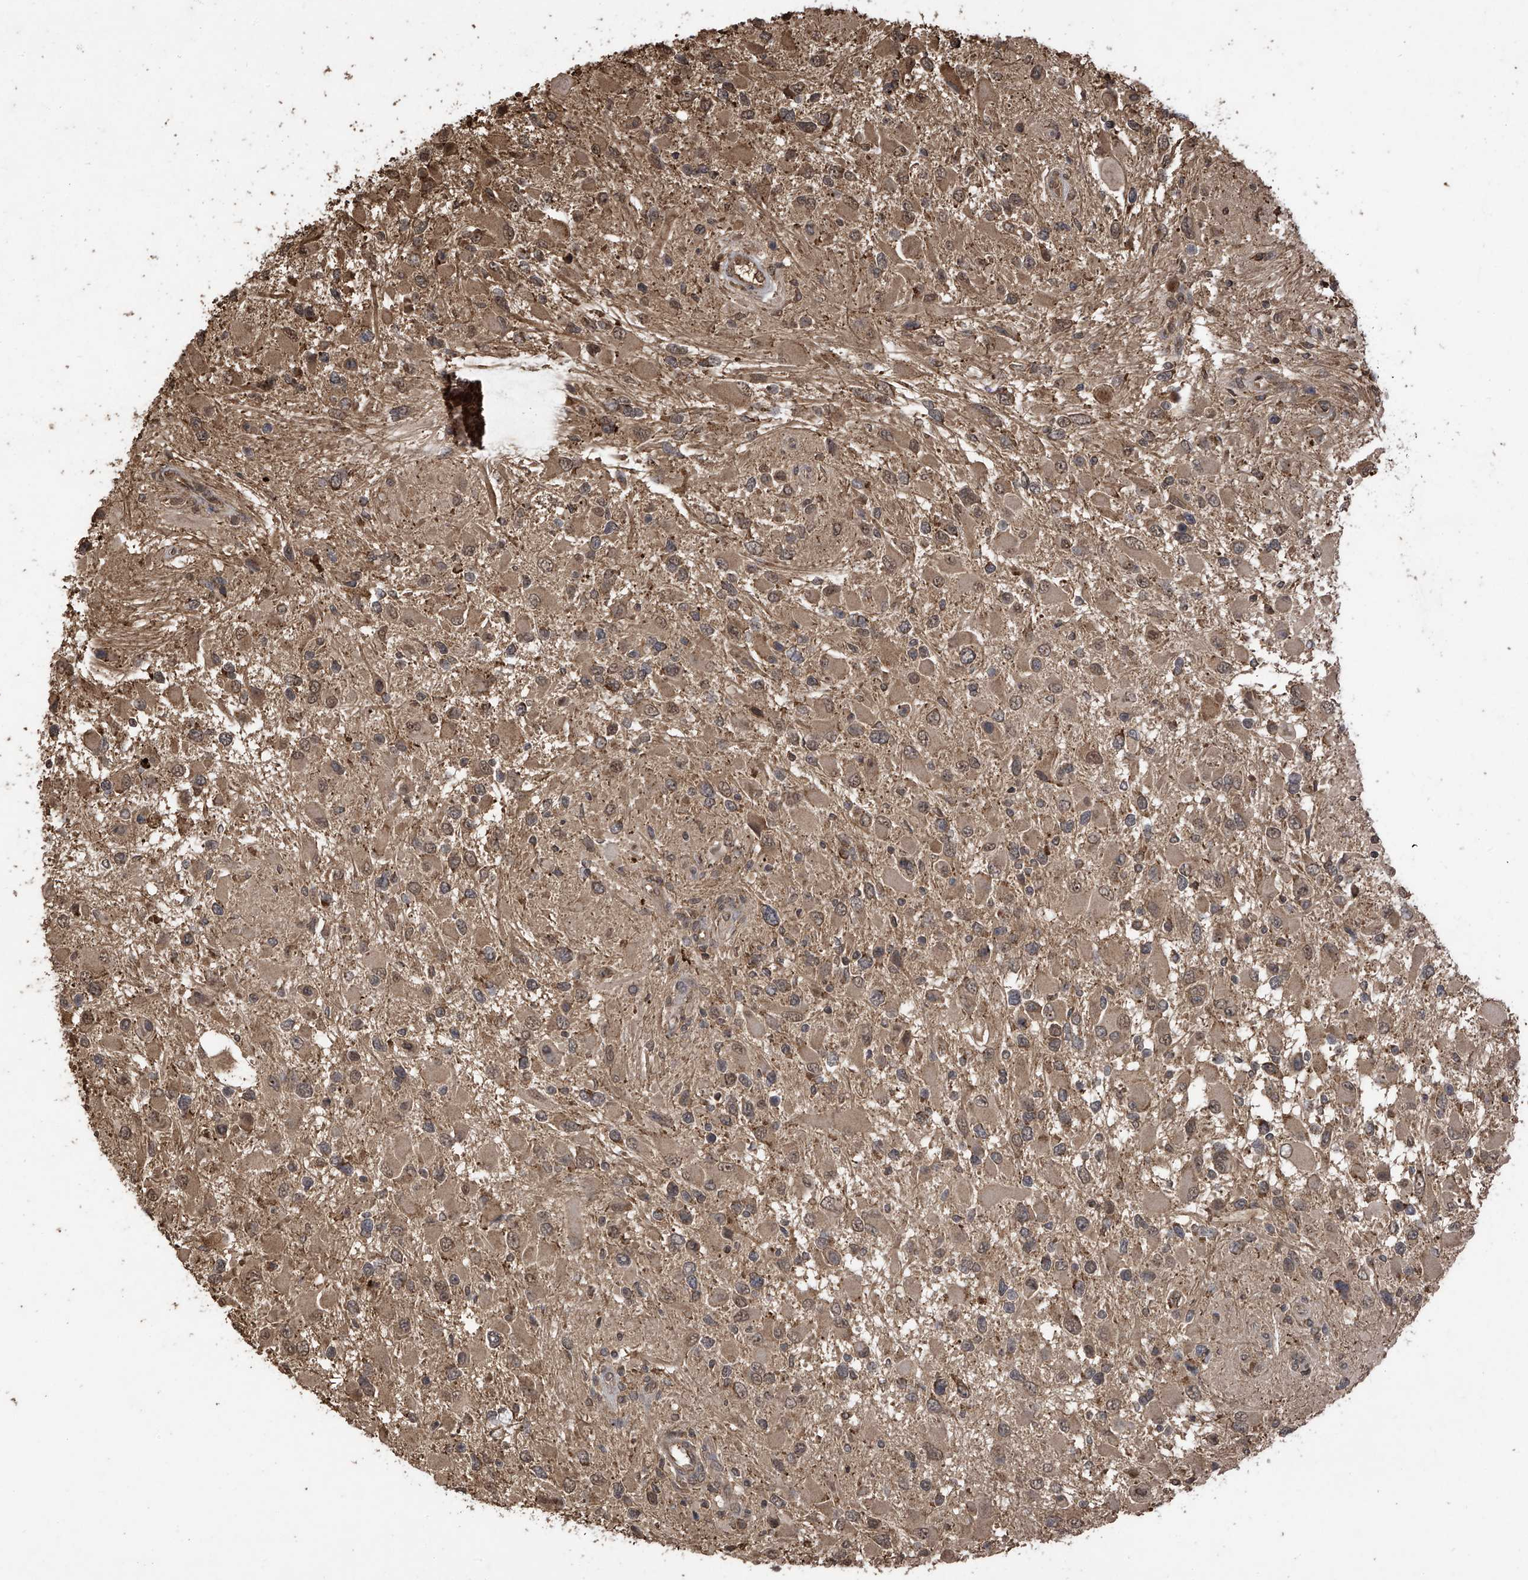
{"staining": {"intensity": "moderate", "quantity": ">75%", "location": "cytoplasmic/membranous,nuclear"}, "tissue": "glioma", "cell_type": "Tumor cells", "image_type": "cancer", "snomed": [{"axis": "morphology", "description": "Glioma, malignant, High grade"}, {"axis": "topography", "description": "Brain"}], "caption": "DAB immunohistochemical staining of human glioma reveals moderate cytoplasmic/membranous and nuclear protein expression in about >75% of tumor cells. The staining was performed using DAB to visualize the protein expression in brown, while the nuclei were stained in blue with hematoxylin (Magnification: 20x).", "gene": "PNPT1", "patient": {"sex": "male", "age": 53}}